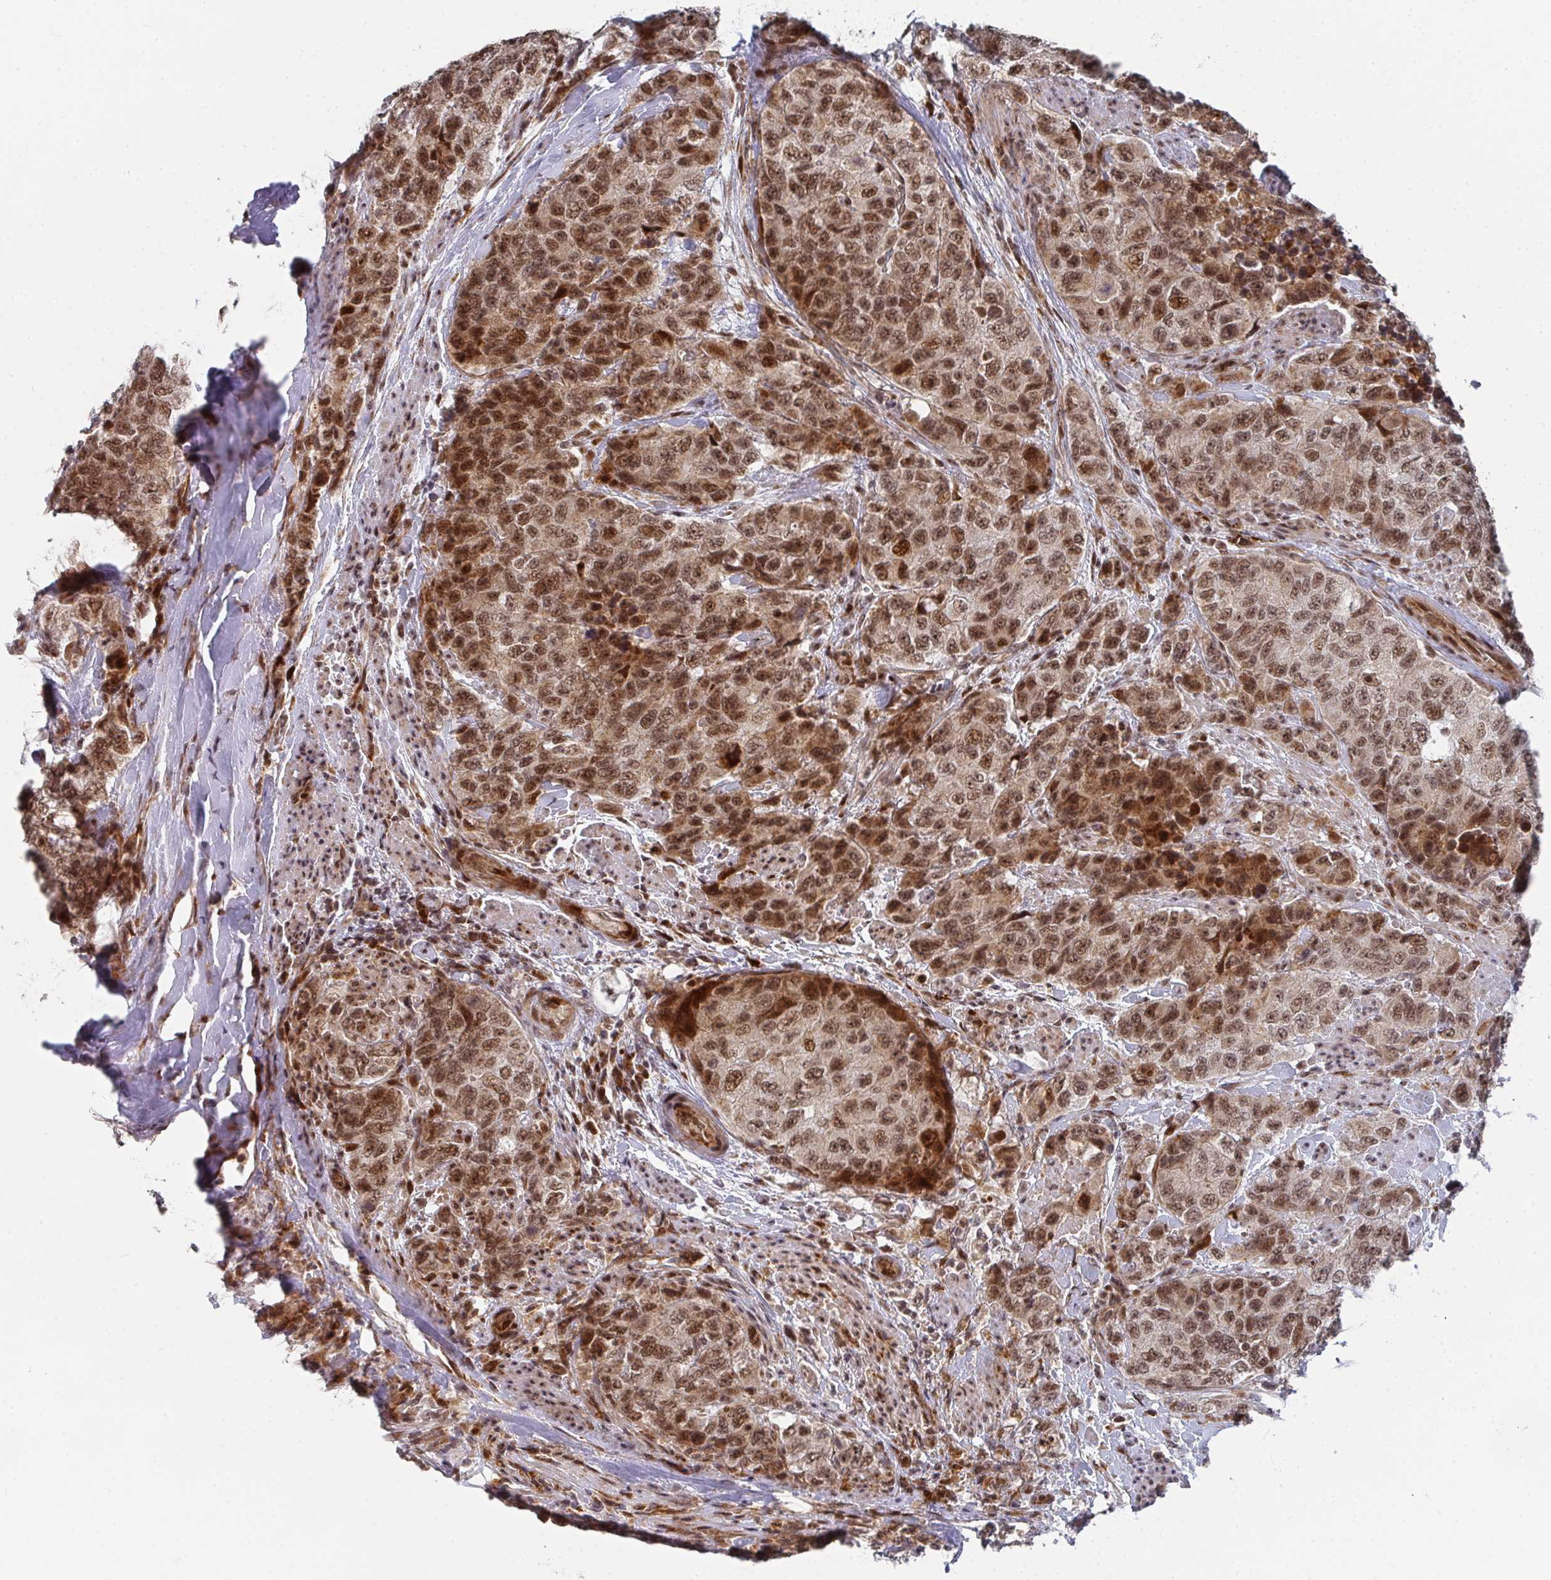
{"staining": {"intensity": "moderate", "quantity": ">75%", "location": "cytoplasmic/membranous,nuclear"}, "tissue": "urothelial cancer", "cell_type": "Tumor cells", "image_type": "cancer", "snomed": [{"axis": "morphology", "description": "Urothelial carcinoma, High grade"}, {"axis": "topography", "description": "Urinary bladder"}], "caption": "IHC (DAB) staining of urothelial cancer reveals moderate cytoplasmic/membranous and nuclear protein positivity in approximately >75% of tumor cells.", "gene": "RBBP5", "patient": {"sex": "female", "age": 78}}